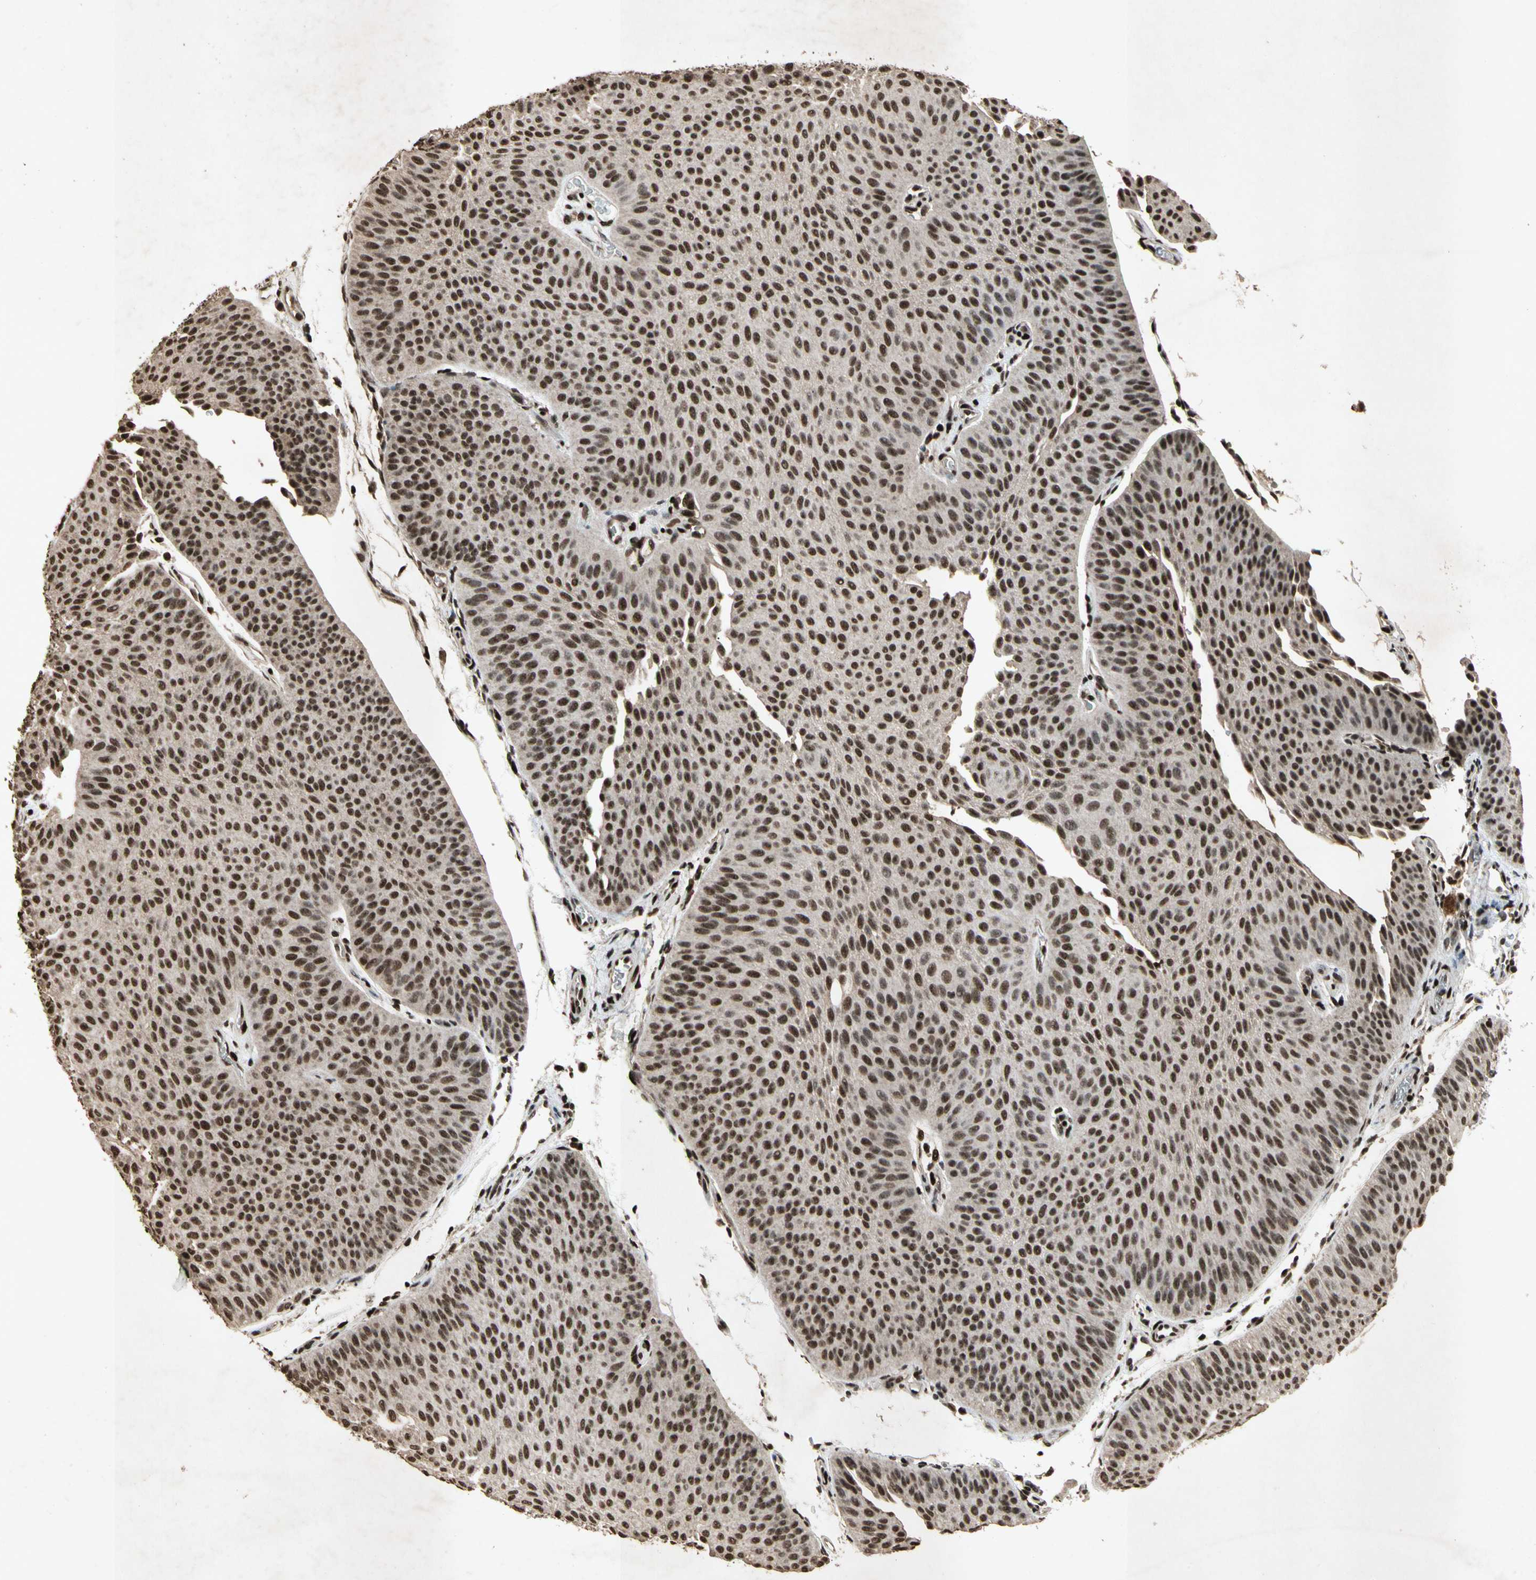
{"staining": {"intensity": "strong", "quantity": ">75%", "location": "nuclear"}, "tissue": "urothelial cancer", "cell_type": "Tumor cells", "image_type": "cancer", "snomed": [{"axis": "morphology", "description": "Urothelial carcinoma, Low grade"}, {"axis": "topography", "description": "Urinary bladder"}], "caption": "The micrograph shows staining of urothelial carcinoma (low-grade), revealing strong nuclear protein staining (brown color) within tumor cells.", "gene": "TBX2", "patient": {"sex": "female", "age": 60}}